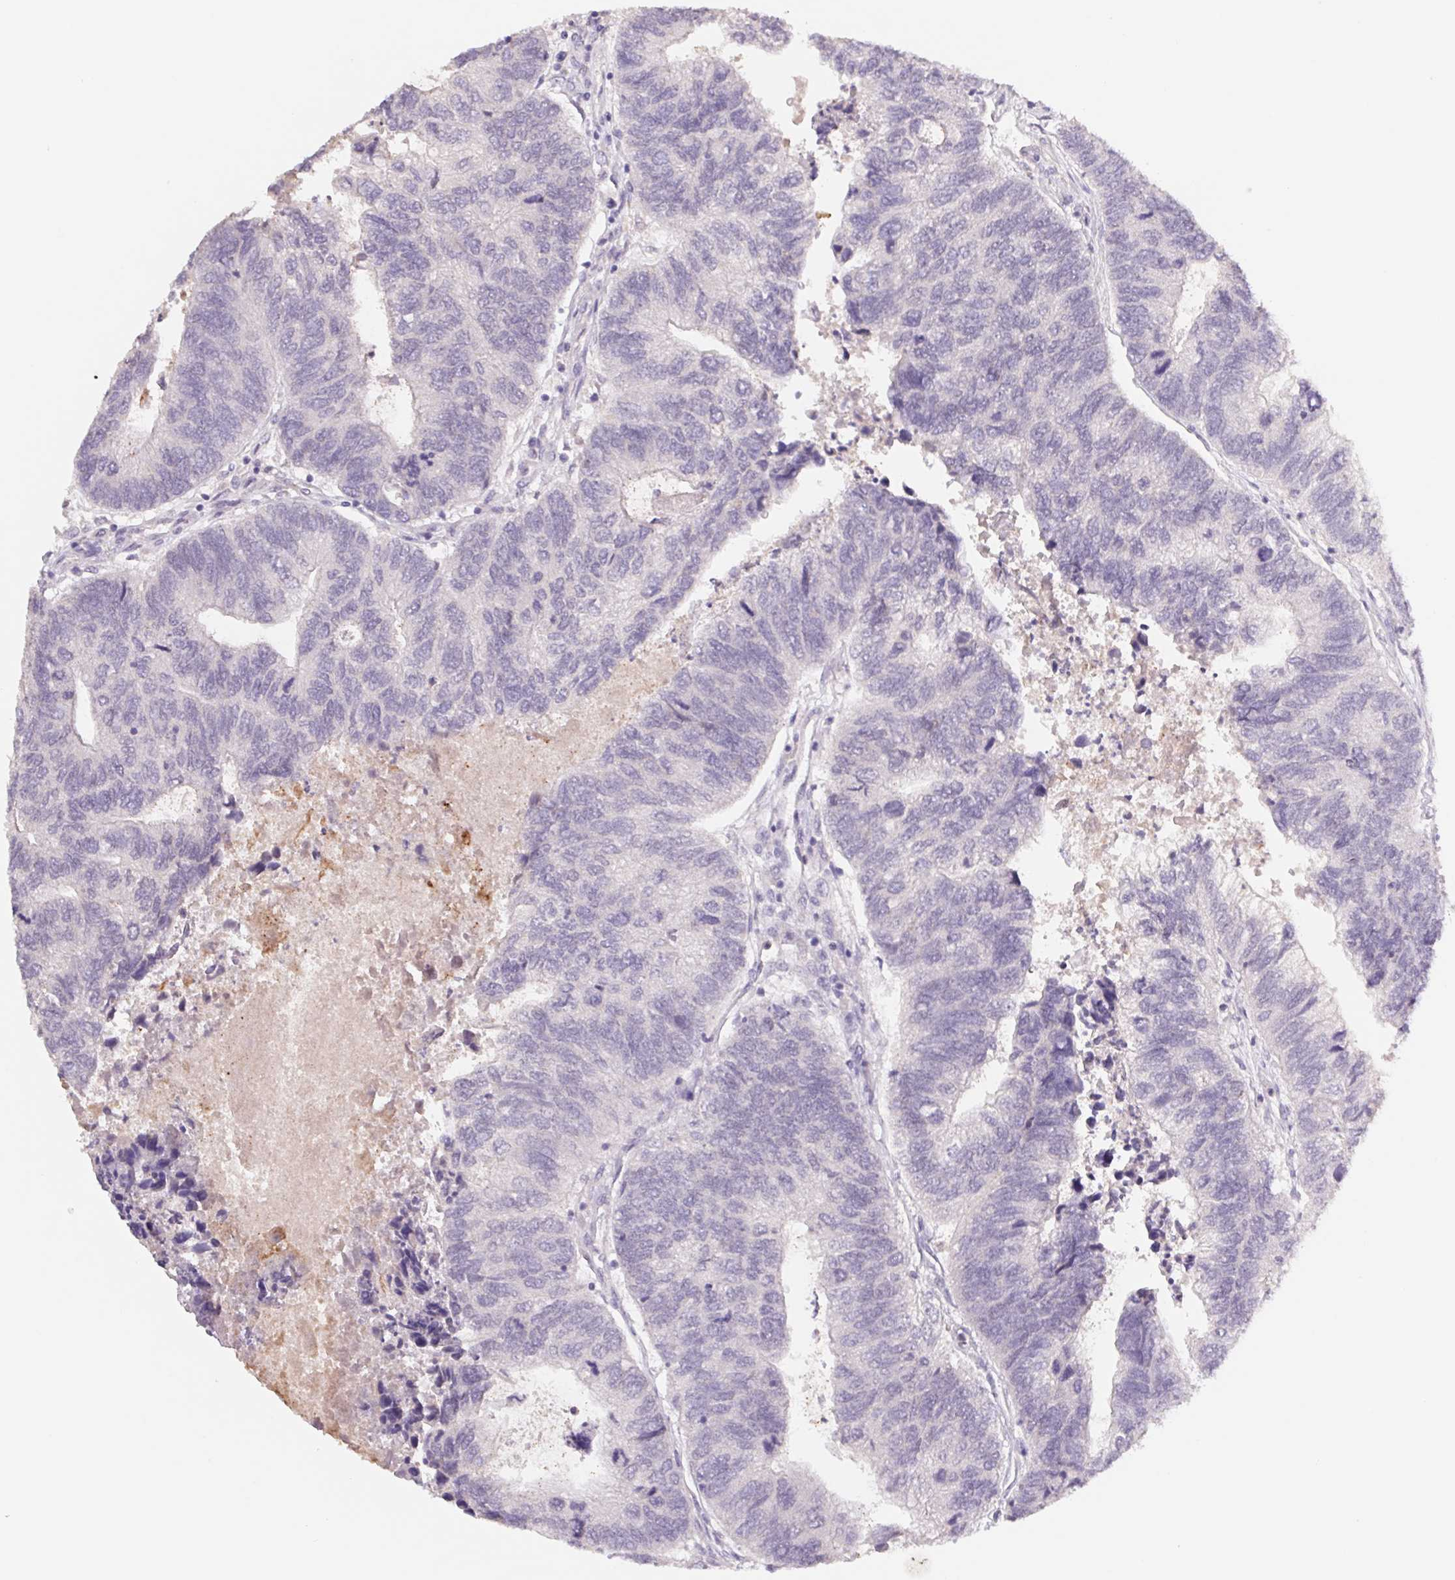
{"staining": {"intensity": "negative", "quantity": "none", "location": "none"}, "tissue": "colorectal cancer", "cell_type": "Tumor cells", "image_type": "cancer", "snomed": [{"axis": "morphology", "description": "Adenocarcinoma, NOS"}, {"axis": "topography", "description": "Colon"}], "caption": "Immunohistochemistry (IHC) of adenocarcinoma (colorectal) demonstrates no positivity in tumor cells.", "gene": "PNMA8B", "patient": {"sex": "female", "age": 67}}